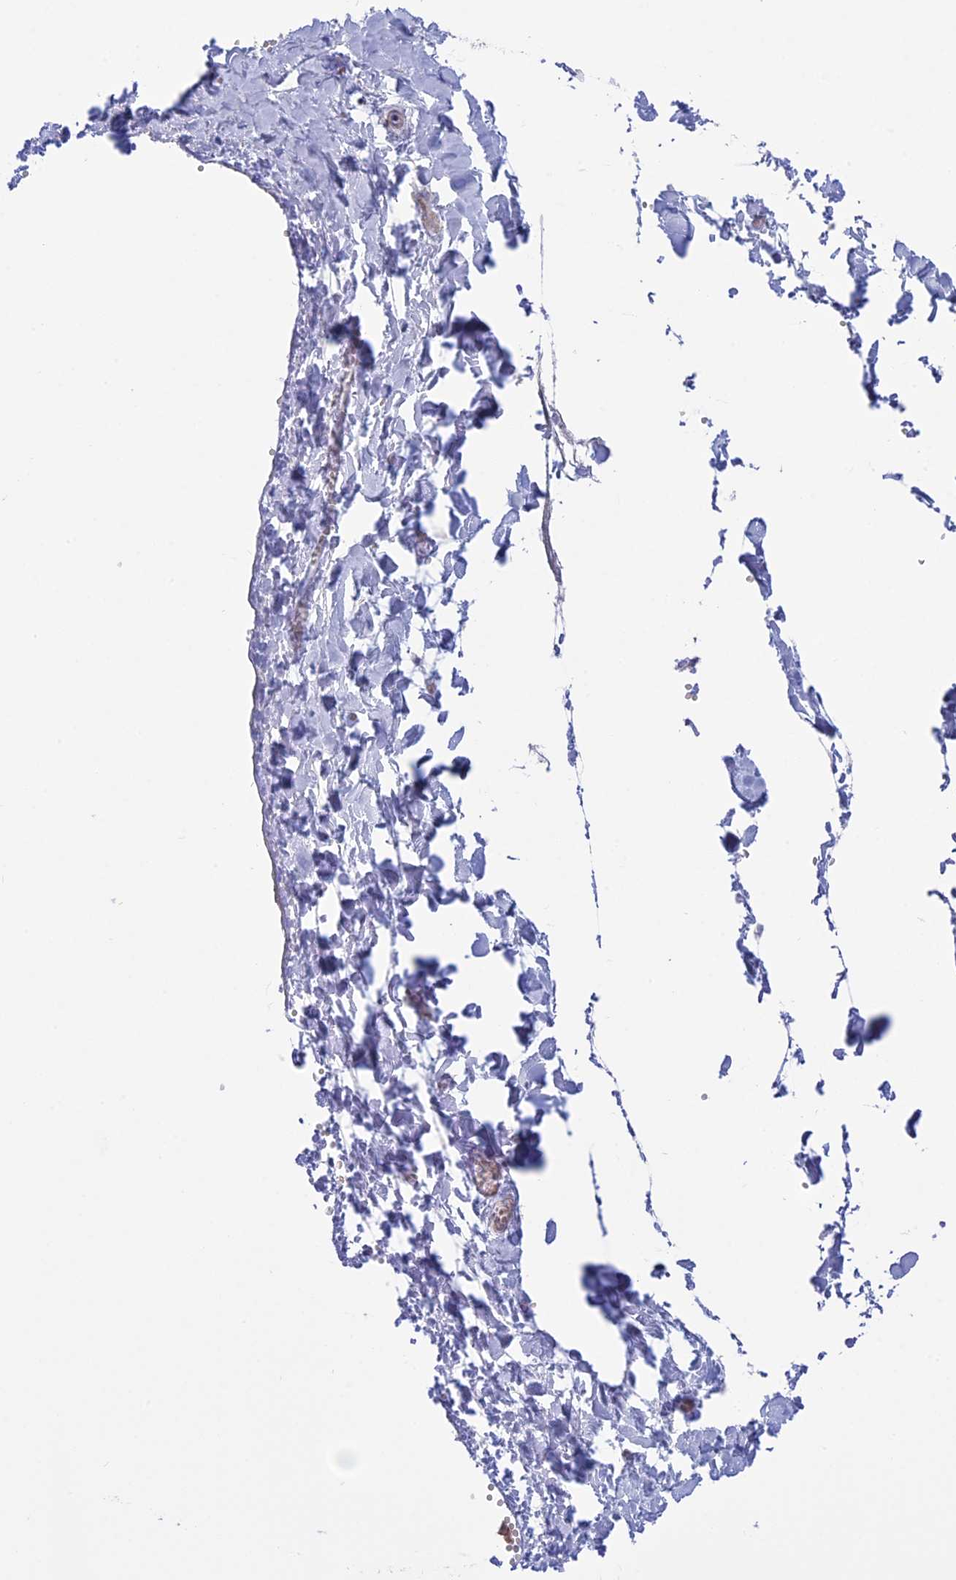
{"staining": {"intensity": "negative", "quantity": "none", "location": "none"}, "tissue": "adipose tissue", "cell_type": "Adipocytes", "image_type": "normal", "snomed": [{"axis": "morphology", "description": "Normal tissue, NOS"}, {"axis": "topography", "description": "Gallbladder"}, {"axis": "topography", "description": "Peripheral nerve tissue"}], "caption": "This is an immunohistochemistry photomicrograph of benign human adipose tissue. There is no positivity in adipocytes.", "gene": "CORO2A", "patient": {"sex": "male", "age": 38}}